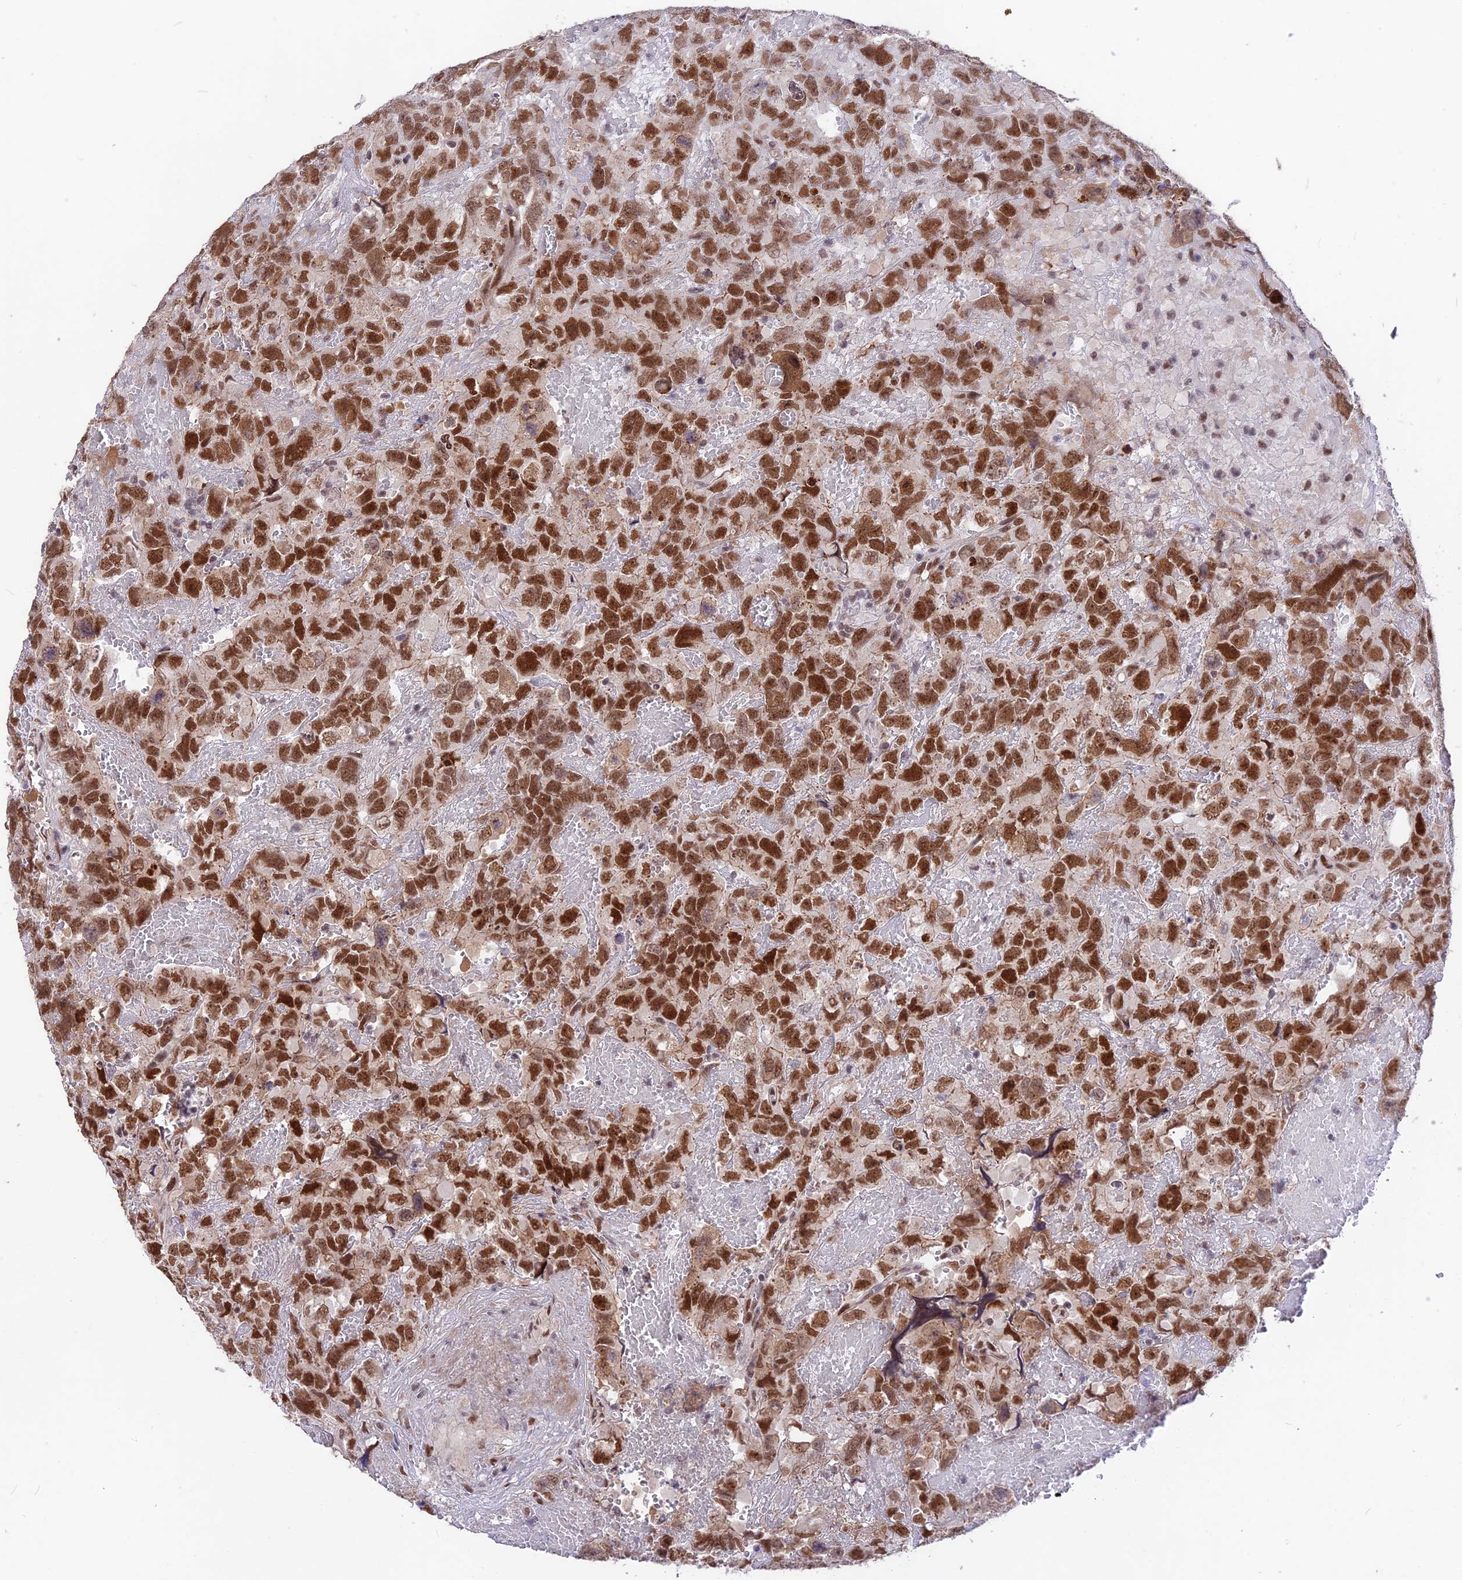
{"staining": {"intensity": "moderate", "quantity": ">75%", "location": "nuclear"}, "tissue": "testis cancer", "cell_type": "Tumor cells", "image_type": "cancer", "snomed": [{"axis": "morphology", "description": "Carcinoma, Embryonal, NOS"}, {"axis": "topography", "description": "Testis"}], "caption": "High-magnification brightfield microscopy of testis cancer (embryonal carcinoma) stained with DAB (brown) and counterstained with hematoxylin (blue). tumor cells exhibit moderate nuclear positivity is present in approximately>75% of cells. (DAB (3,3'-diaminobenzidine) IHC with brightfield microscopy, high magnification).", "gene": "DIS3", "patient": {"sex": "male", "age": 45}}